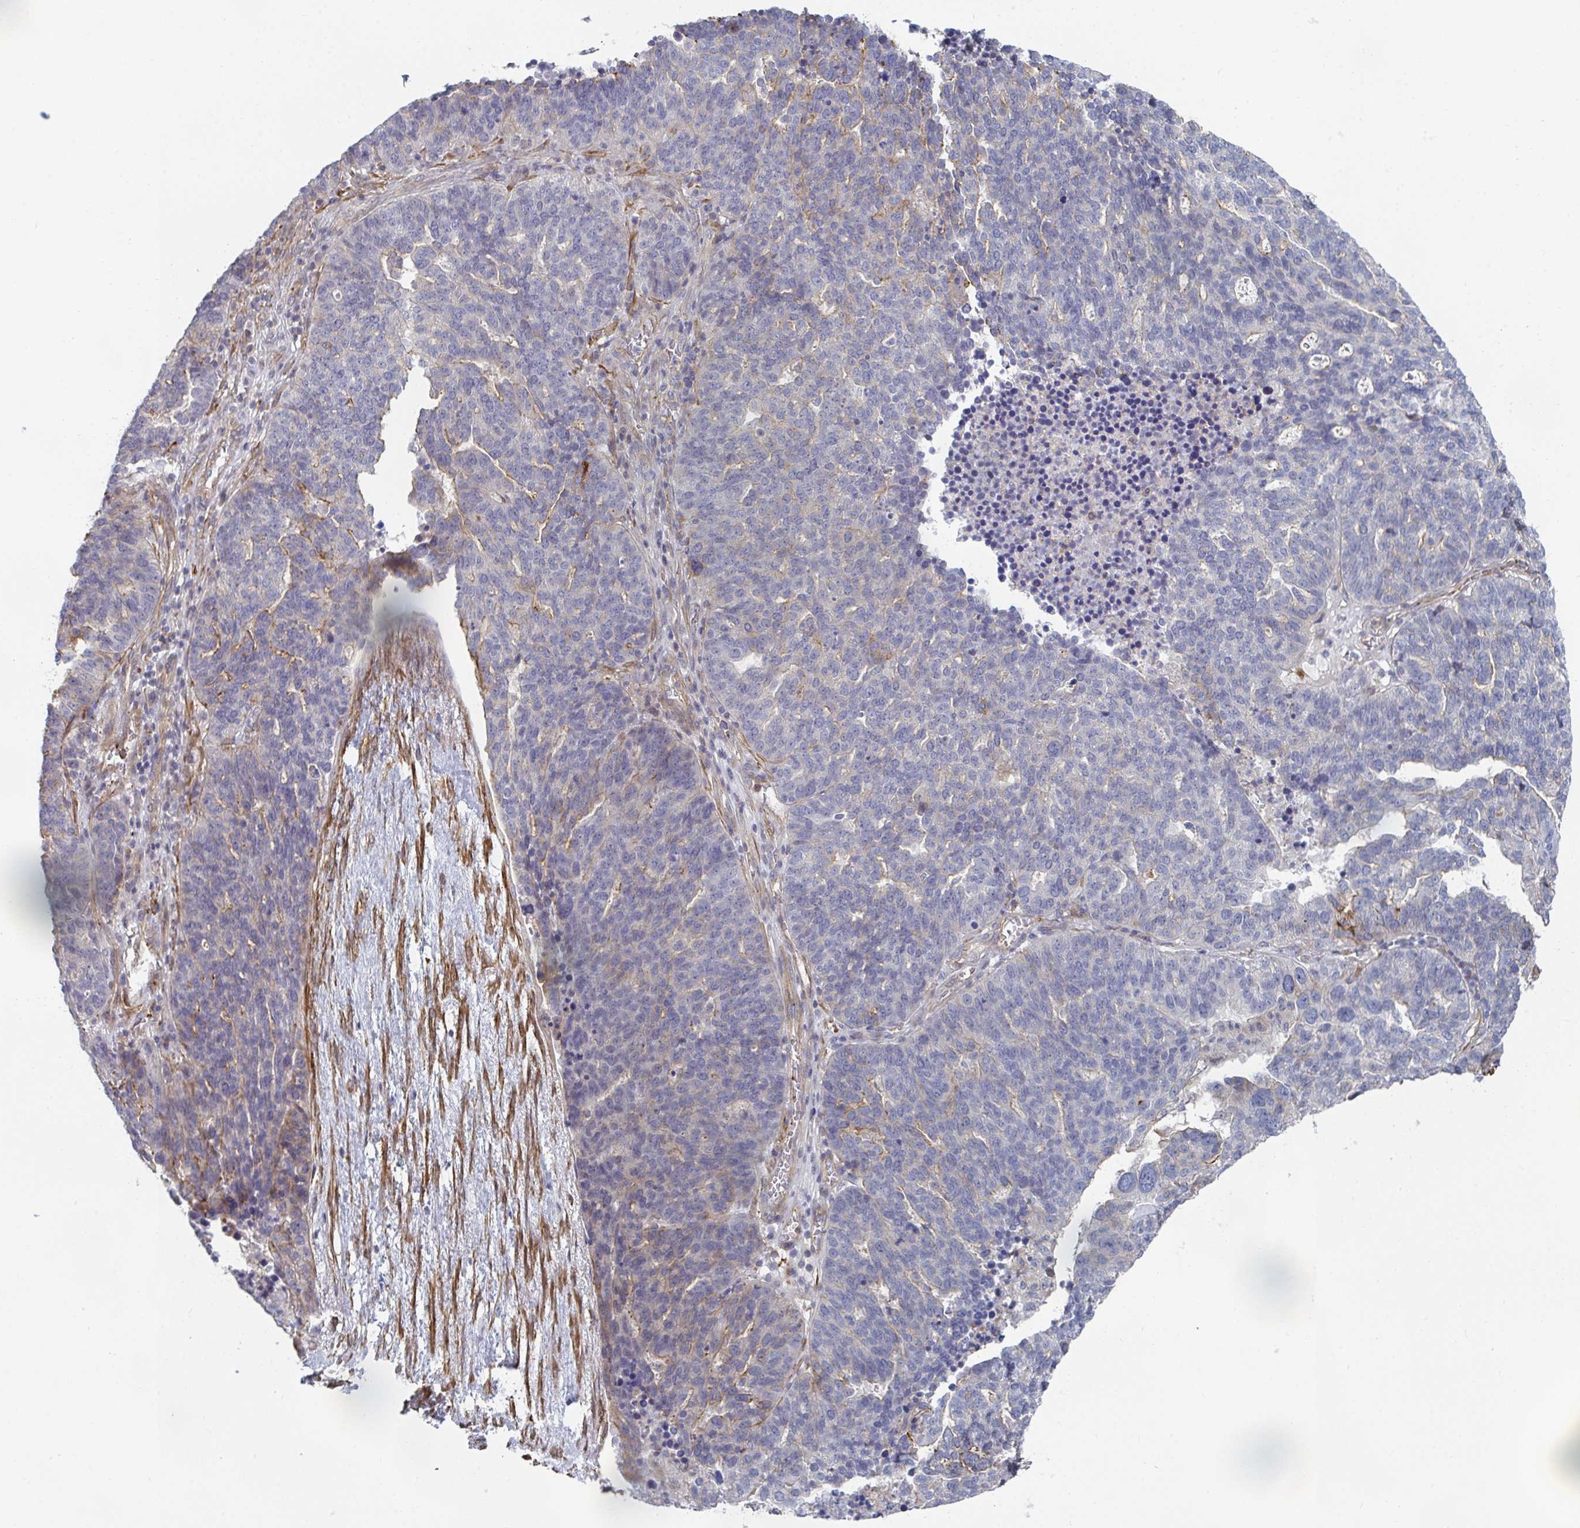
{"staining": {"intensity": "moderate", "quantity": "<25%", "location": "cytoplasmic/membranous"}, "tissue": "ovarian cancer", "cell_type": "Tumor cells", "image_type": "cancer", "snomed": [{"axis": "morphology", "description": "Cystadenocarcinoma, serous, NOS"}, {"axis": "topography", "description": "Ovary"}], "caption": "IHC staining of ovarian cancer, which shows low levels of moderate cytoplasmic/membranous expression in about <25% of tumor cells indicating moderate cytoplasmic/membranous protein positivity. The staining was performed using DAB (brown) for protein detection and nuclei were counterstained in hematoxylin (blue).", "gene": "NEURL4", "patient": {"sex": "female", "age": 59}}